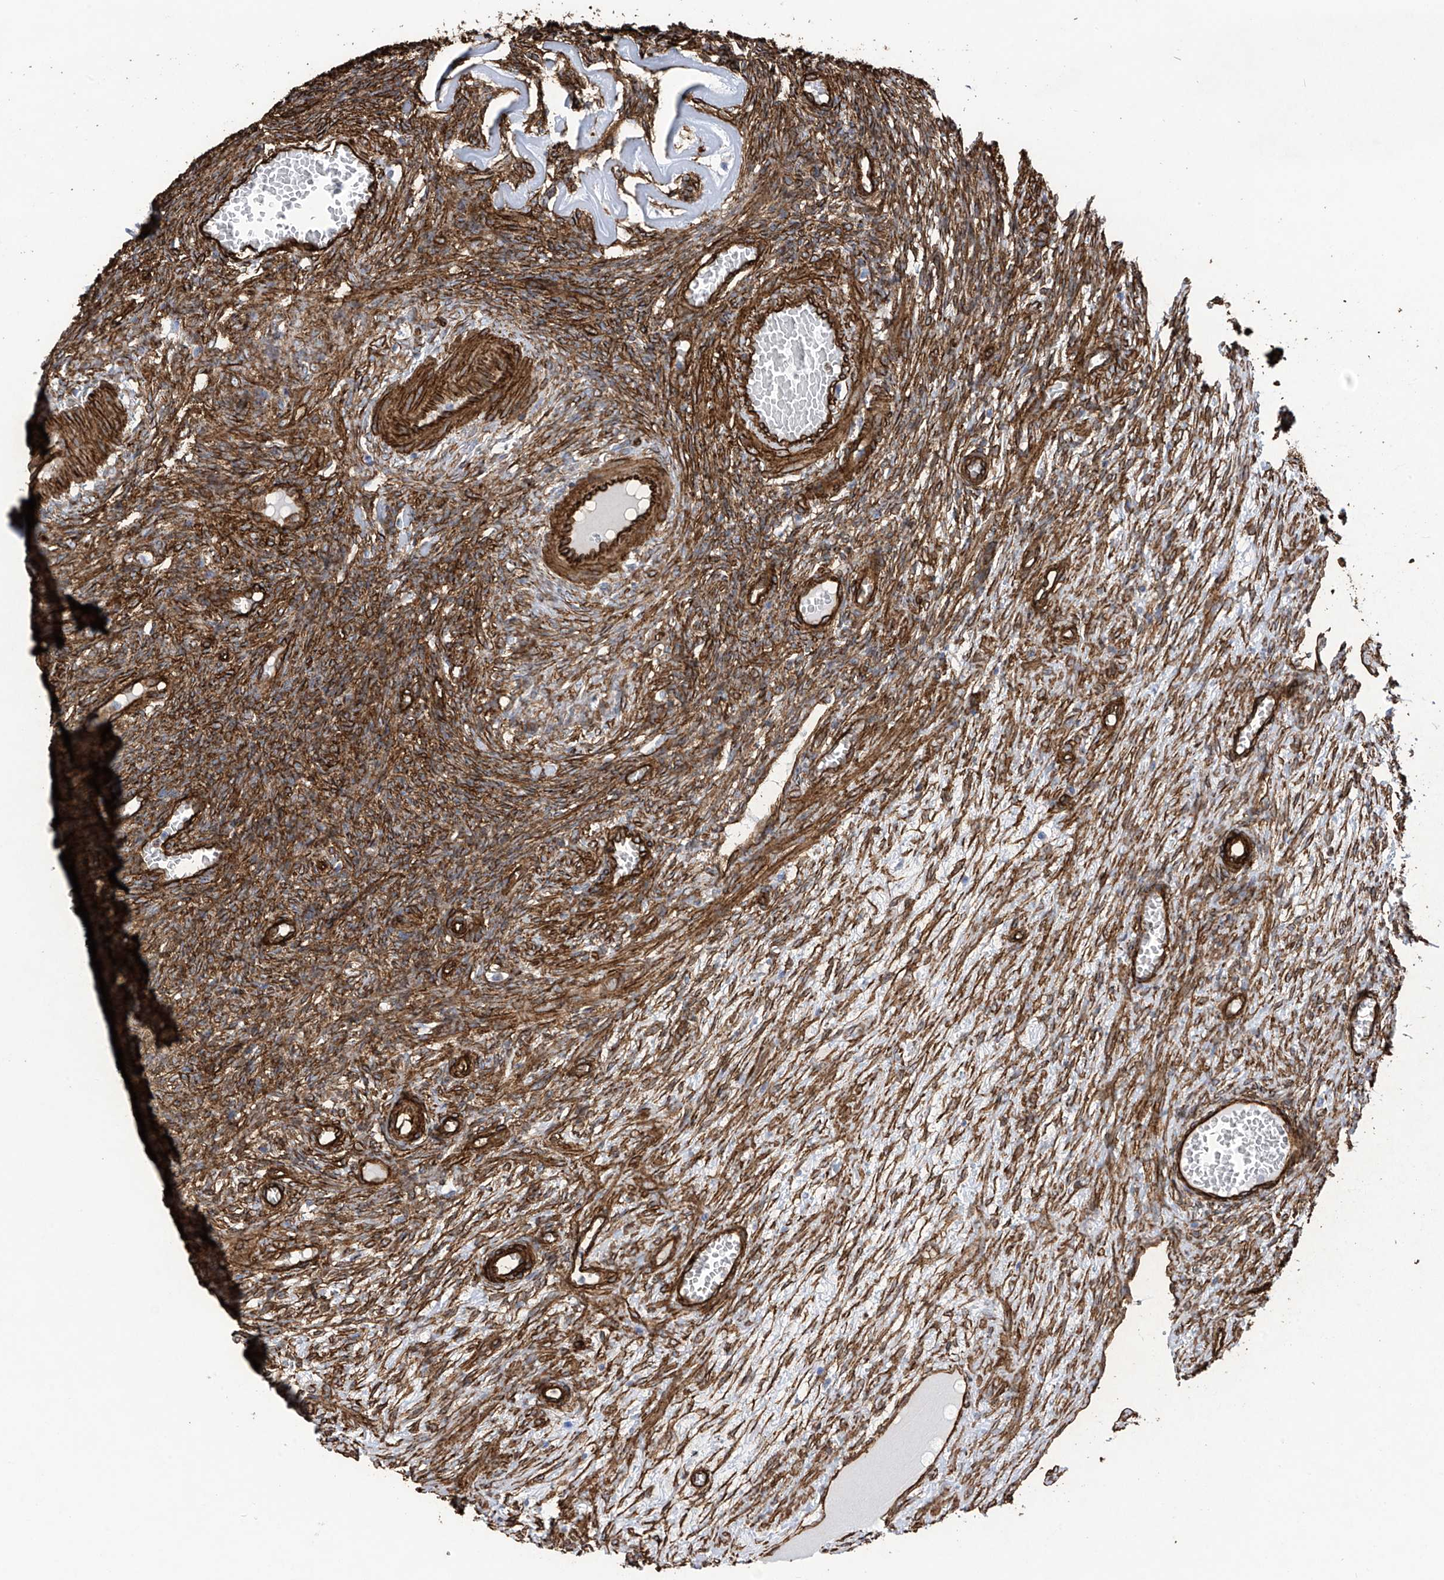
{"staining": {"intensity": "strong", "quantity": ">75%", "location": "cytoplasmic/membranous"}, "tissue": "ovary", "cell_type": "Ovarian stroma cells", "image_type": "normal", "snomed": [{"axis": "morphology", "description": "Normal tissue, NOS"}, {"axis": "topography", "description": "Ovary"}], "caption": "Immunohistochemical staining of benign human ovary exhibits strong cytoplasmic/membranous protein positivity in about >75% of ovarian stroma cells.", "gene": "UBTD1", "patient": {"sex": "female", "age": 27}}